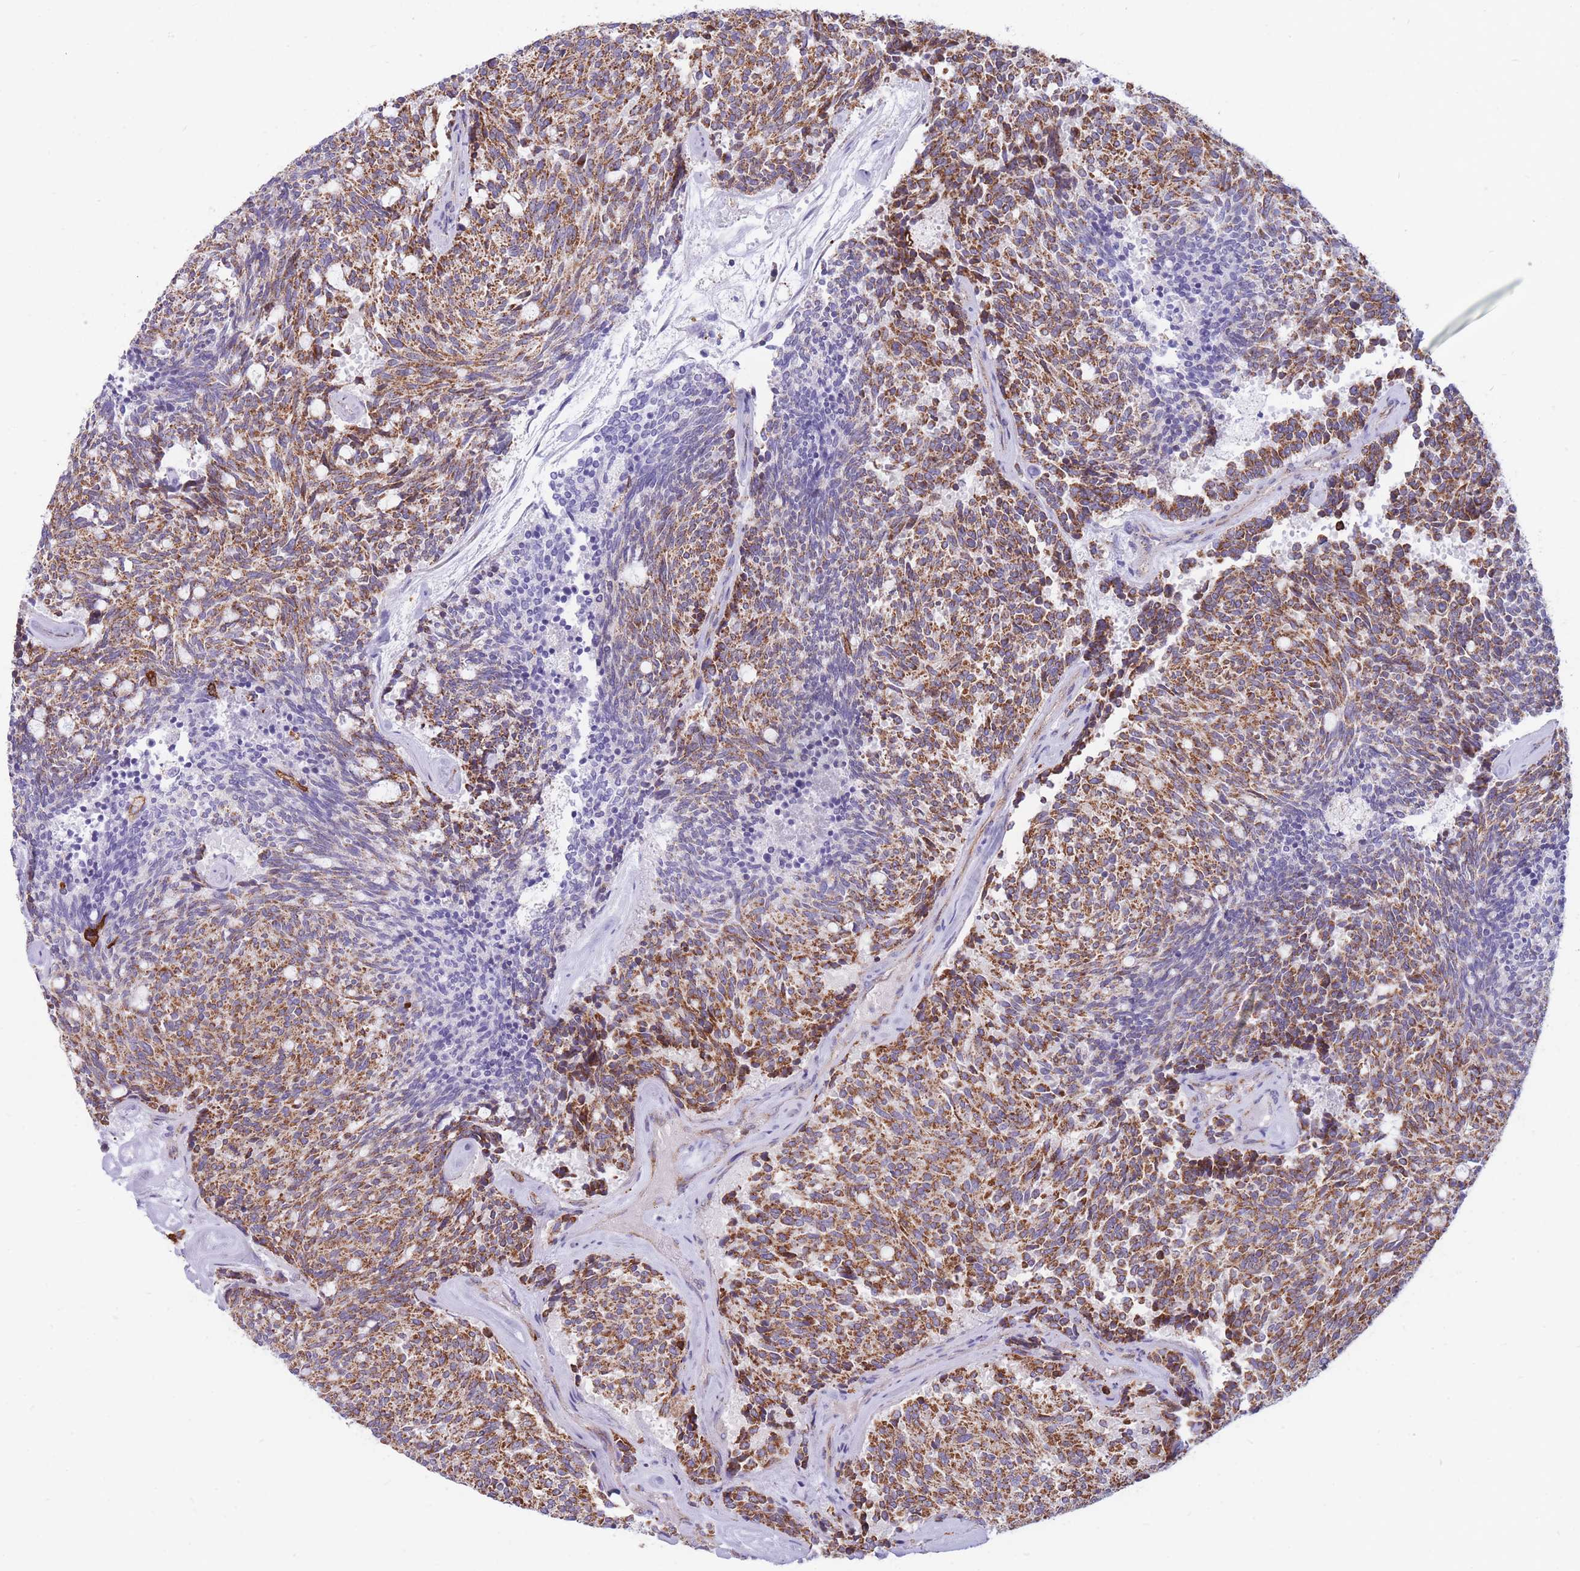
{"staining": {"intensity": "moderate", "quantity": ">75%", "location": "cytoplasmic/membranous"}, "tissue": "carcinoid", "cell_type": "Tumor cells", "image_type": "cancer", "snomed": [{"axis": "morphology", "description": "Carcinoid, malignant, NOS"}, {"axis": "topography", "description": "Pancreas"}], "caption": "Brown immunohistochemical staining in human carcinoid displays moderate cytoplasmic/membranous expression in about >75% of tumor cells.", "gene": "MRPL54", "patient": {"sex": "female", "age": 54}}